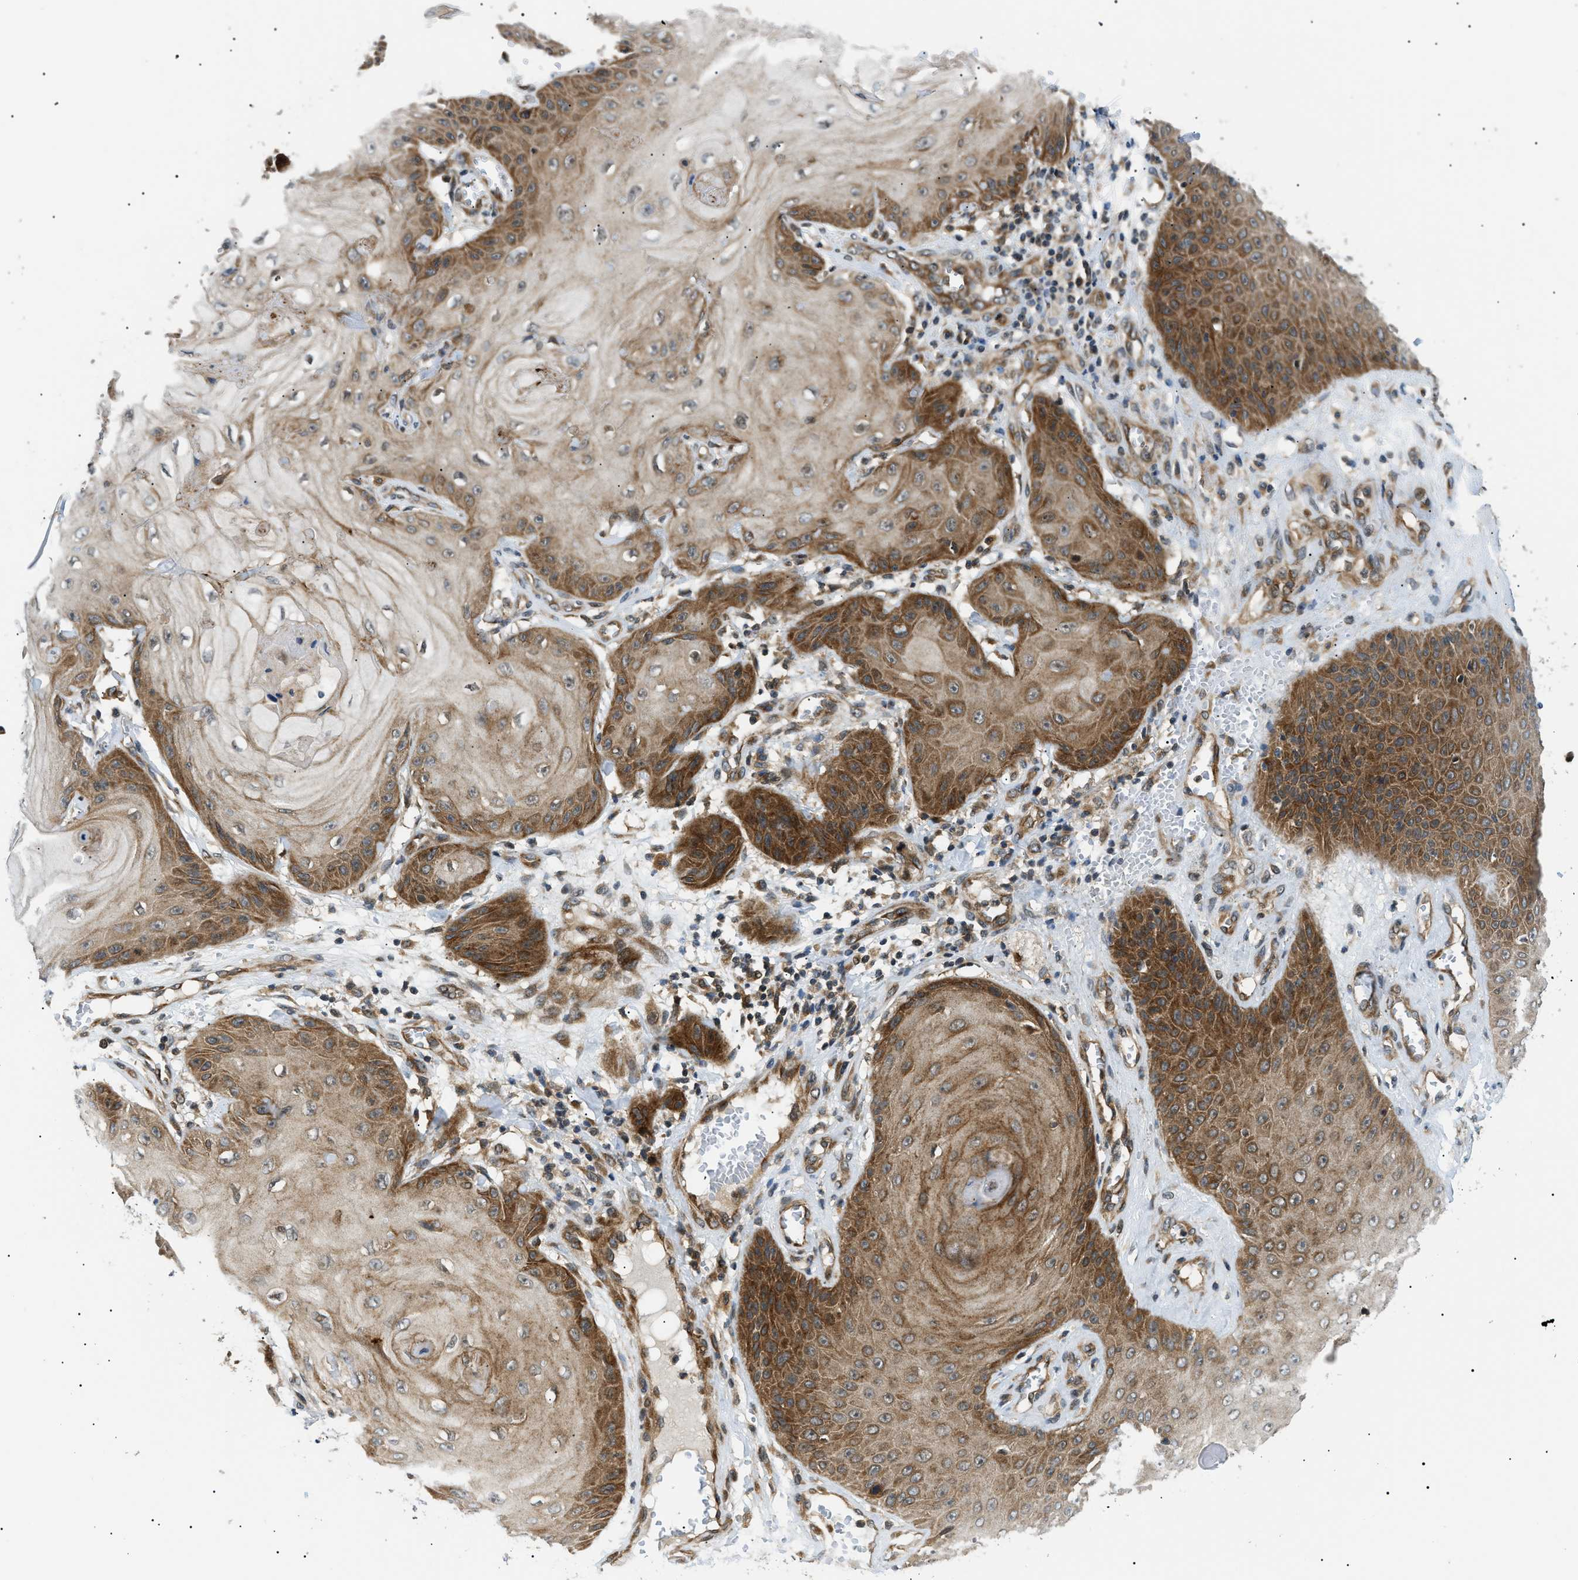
{"staining": {"intensity": "moderate", "quantity": "25%-75%", "location": "cytoplasmic/membranous"}, "tissue": "skin cancer", "cell_type": "Tumor cells", "image_type": "cancer", "snomed": [{"axis": "morphology", "description": "Squamous cell carcinoma, NOS"}, {"axis": "topography", "description": "Skin"}], "caption": "Protein staining exhibits moderate cytoplasmic/membranous staining in approximately 25%-75% of tumor cells in skin cancer (squamous cell carcinoma).", "gene": "ATP6AP1", "patient": {"sex": "male", "age": 74}}